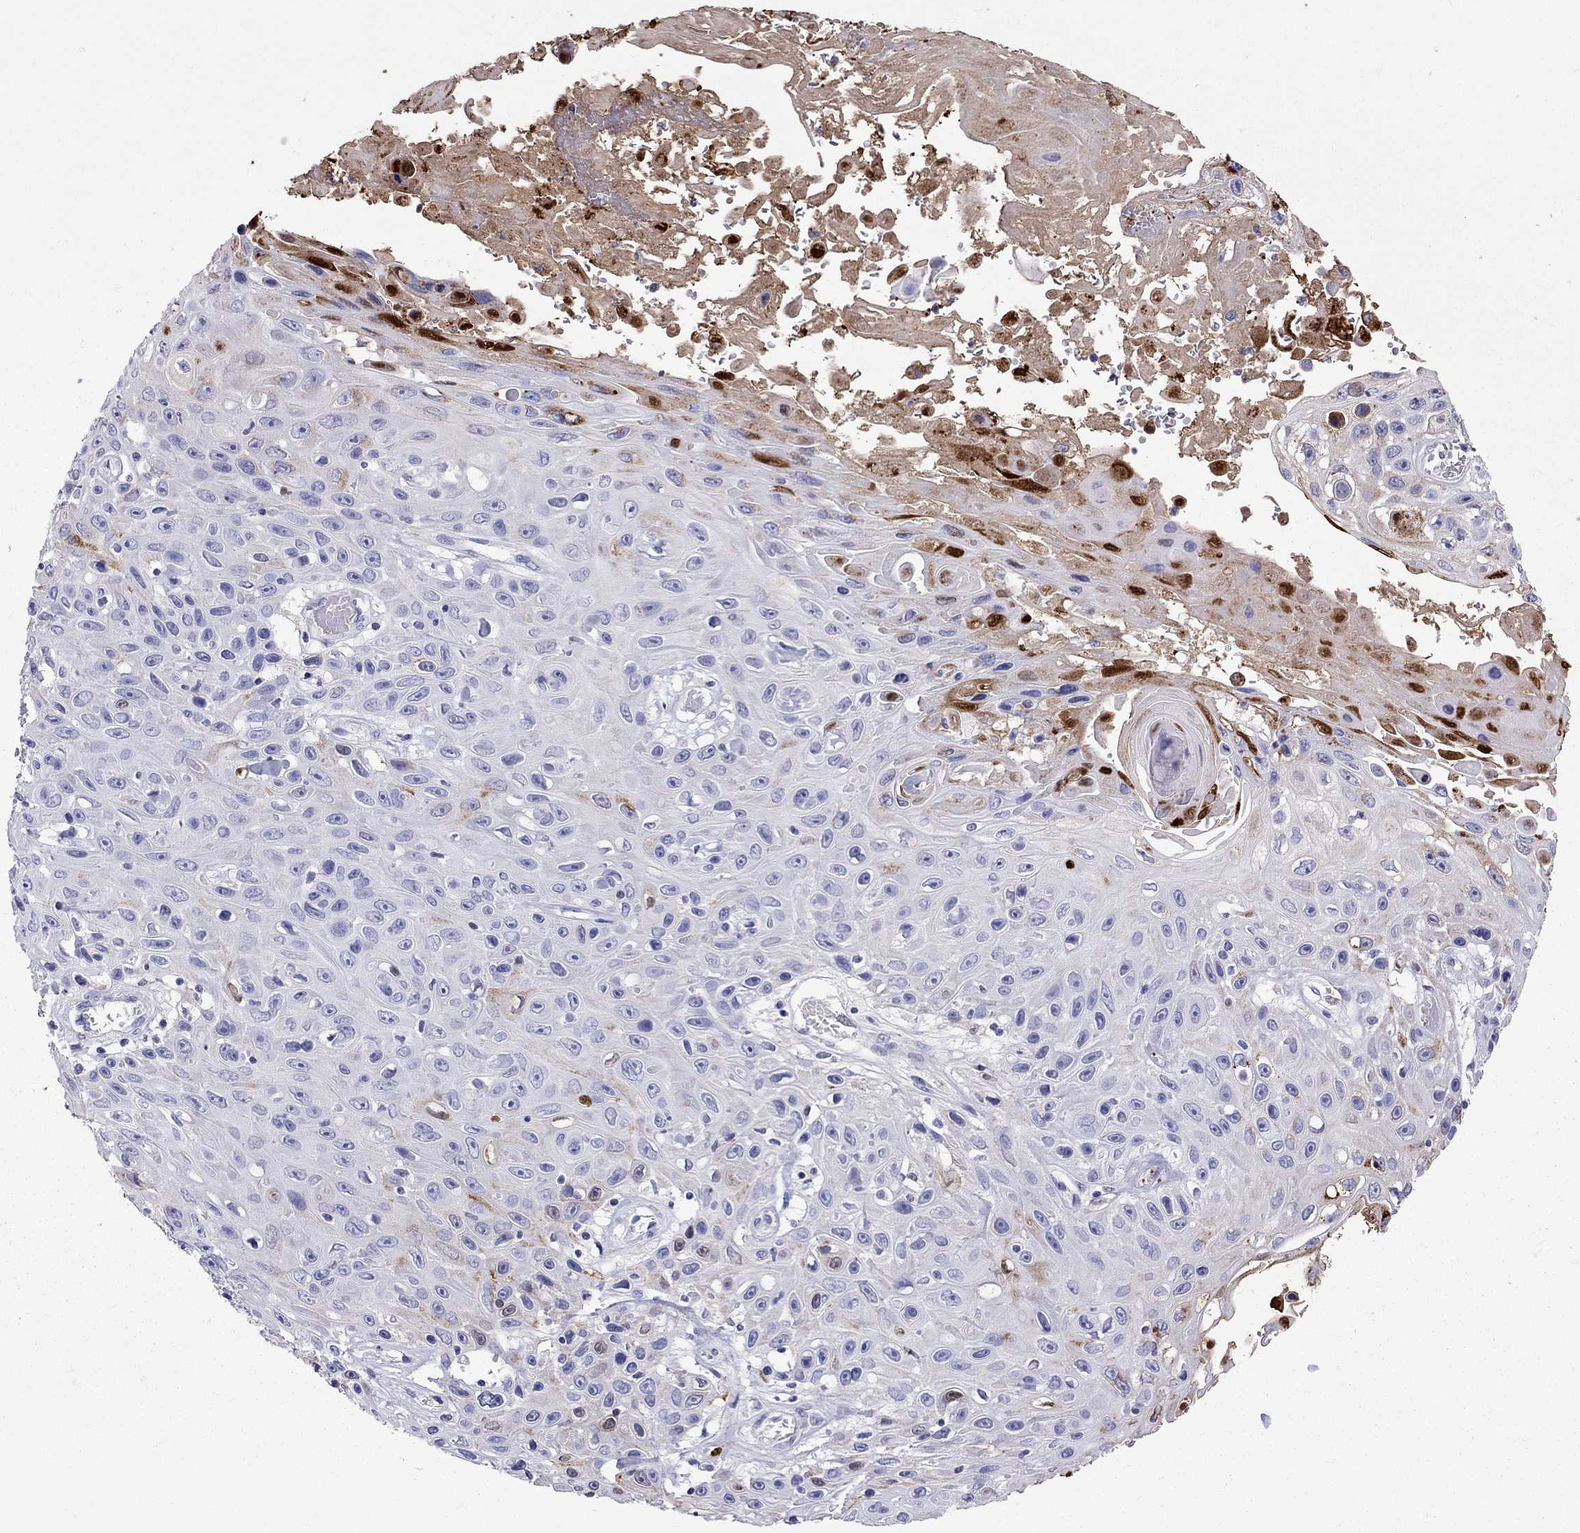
{"staining": {"intensity": "weak", "quantity": "<25%", "location": "cytoplasmic/membranous"}, "tissue": "skin cancer", "cell_type": "Tumor cells", "image_type": "cancer", "snomed": [{"axis": "morphology", "description": "Squamous cell carcinoma, NOS"}, {"axis": "topography", "description": "Skin"}], "caption": "Immunohistochemical staining of human skin squamous cell carcinoma demonstrates no significant expression in tumor cells. Brightfield microscopy of immunohistochemistry stained with DAB (brown) and hematoxylin (blue), captured at high magnification.", "gene": "SERPINA3", "patient": {"sex": "male", "age": 82}}